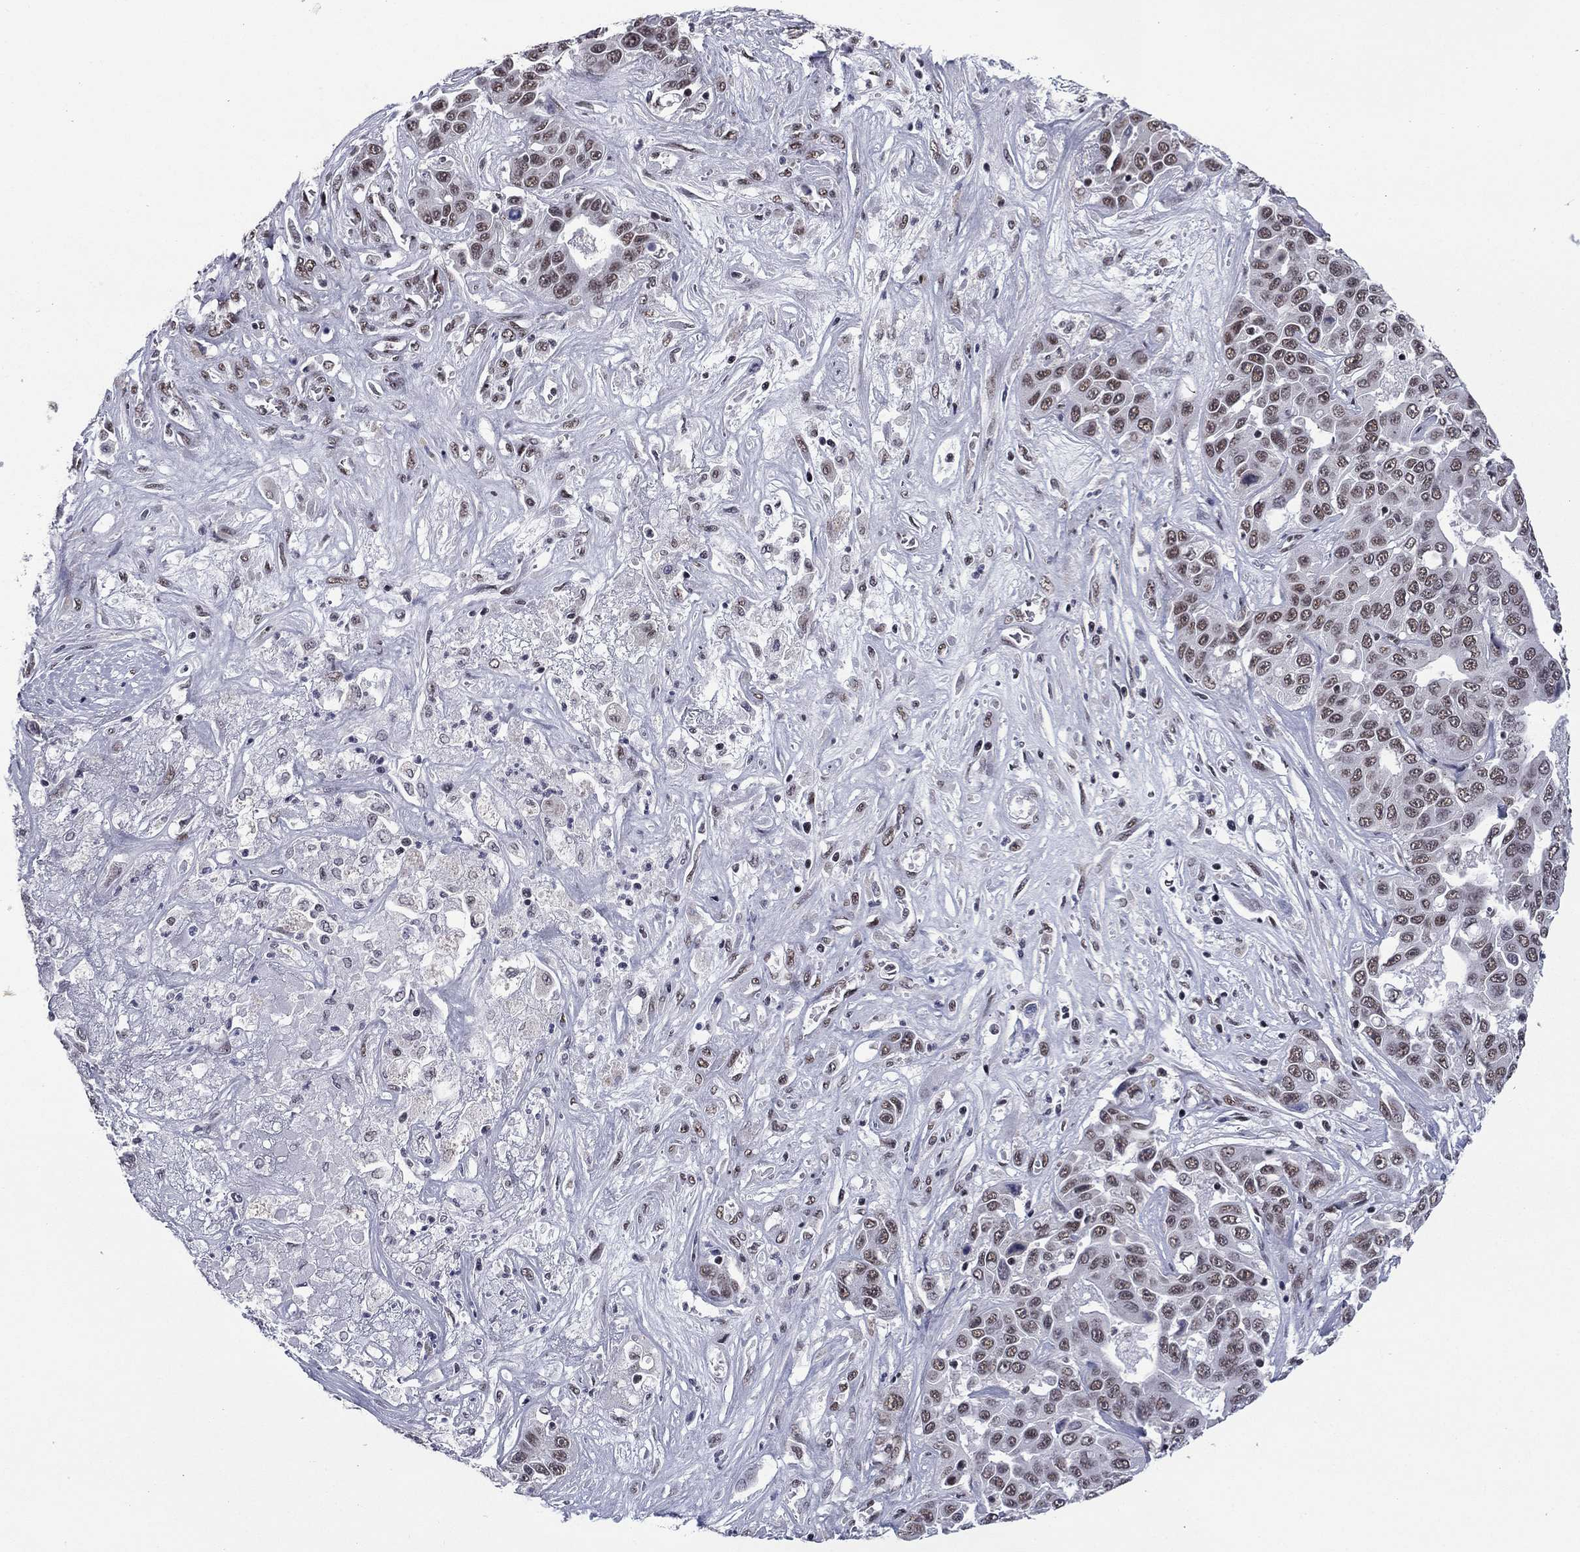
{"staining": {"intensity": "weak", "quantity": "25%-75%", "location": "nuclear"}, "tissue": "liver cancer", "cell_type": "Tumor cells", "image_type": "cancer", "snomed": [{"axis": "morphology", "description": "Cholangiocarcinoma"}, {"axis": "topography", "description": "Liver"}], "caption": "Cholangiocarcinoma (liver) stained for a protein (brown) reveals weak nuclear positive expression in about 25%-75% of tumor cells.", "gene": "ETV5", "patient": {"sex": "female", "age": 52}}